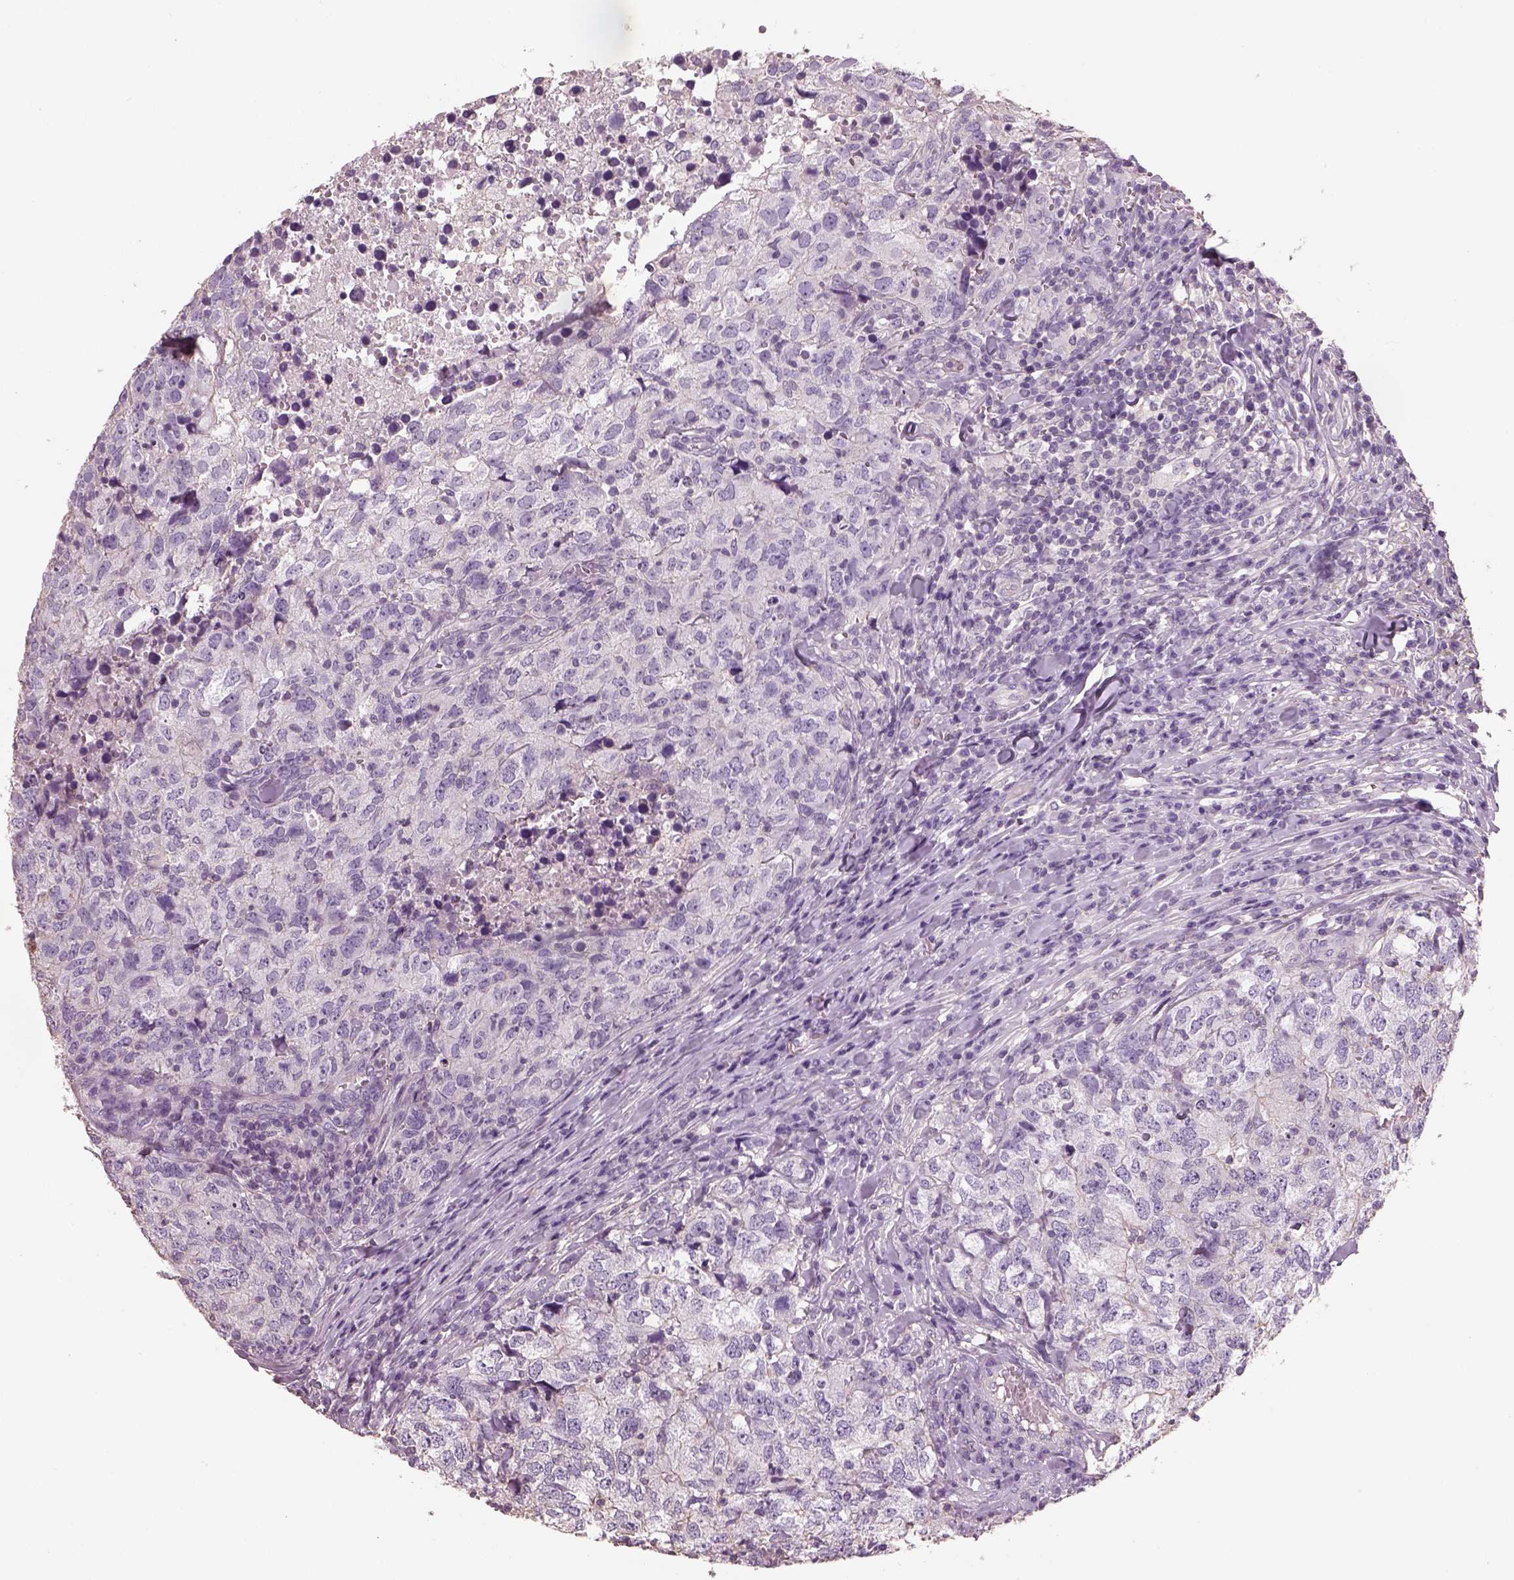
{"staining": {"intensity": "negative", "quantity": "none", "location": "none"}, "tissue": "breast cancer", "cell_type": "Tumor cells", "image_type": "cancer", "snomed": [{"axis": "morphology", "description": "Duct carcinoma"}, {"axis": "topography", "description": "Breast"}], "caption": "Immunohistochemical staining of human breast cancer (invasive ductal carcinoma) shows no significant positivity in tumor cells.", "gene": "OTUD6A", "patient": {"sex": "female", "age": 30}}